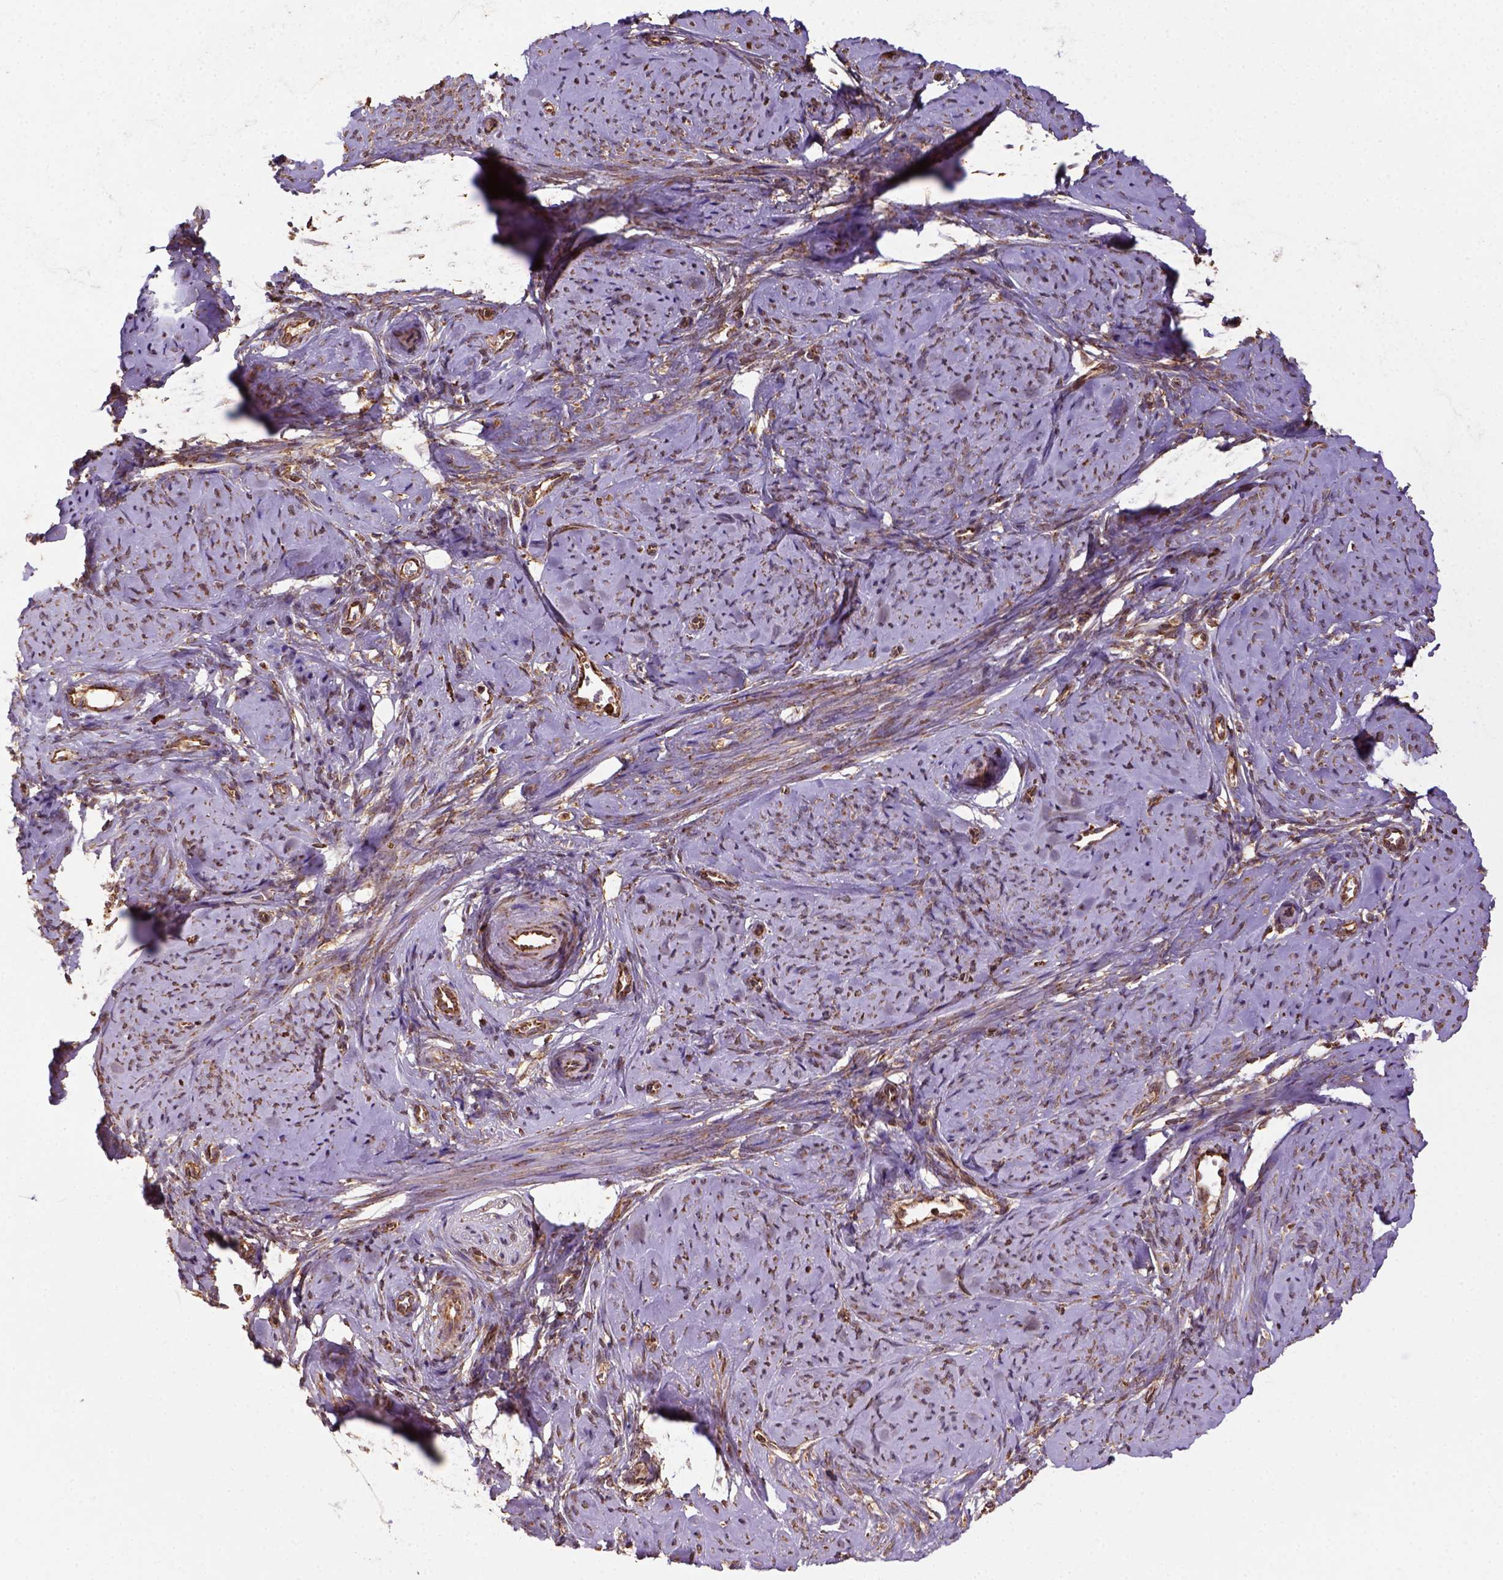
{"staining": {"intensity": "strong", "quantity": ">75%", "location": "cytoplasmic/membranous"}, "tissue": "smooth muscle", "cell_type": "Smooth muscle cells", "image_type": "normal", "snomed": [{"axis": "morphology", "description": "Normal tissue, NOS"}, {"axis": "topography", "description": "Smooth muscle"}], "caption": "High-power microscopy captured an immunohistochemistry (IHC) histopathology image of benign smooth muscle, revealing strong cytoplasmic/membranous expression in approximately >75% of smooth muscle cells.", "gene": "MAPK8IP3", "patient": {"sex": "female", "age": 48}}